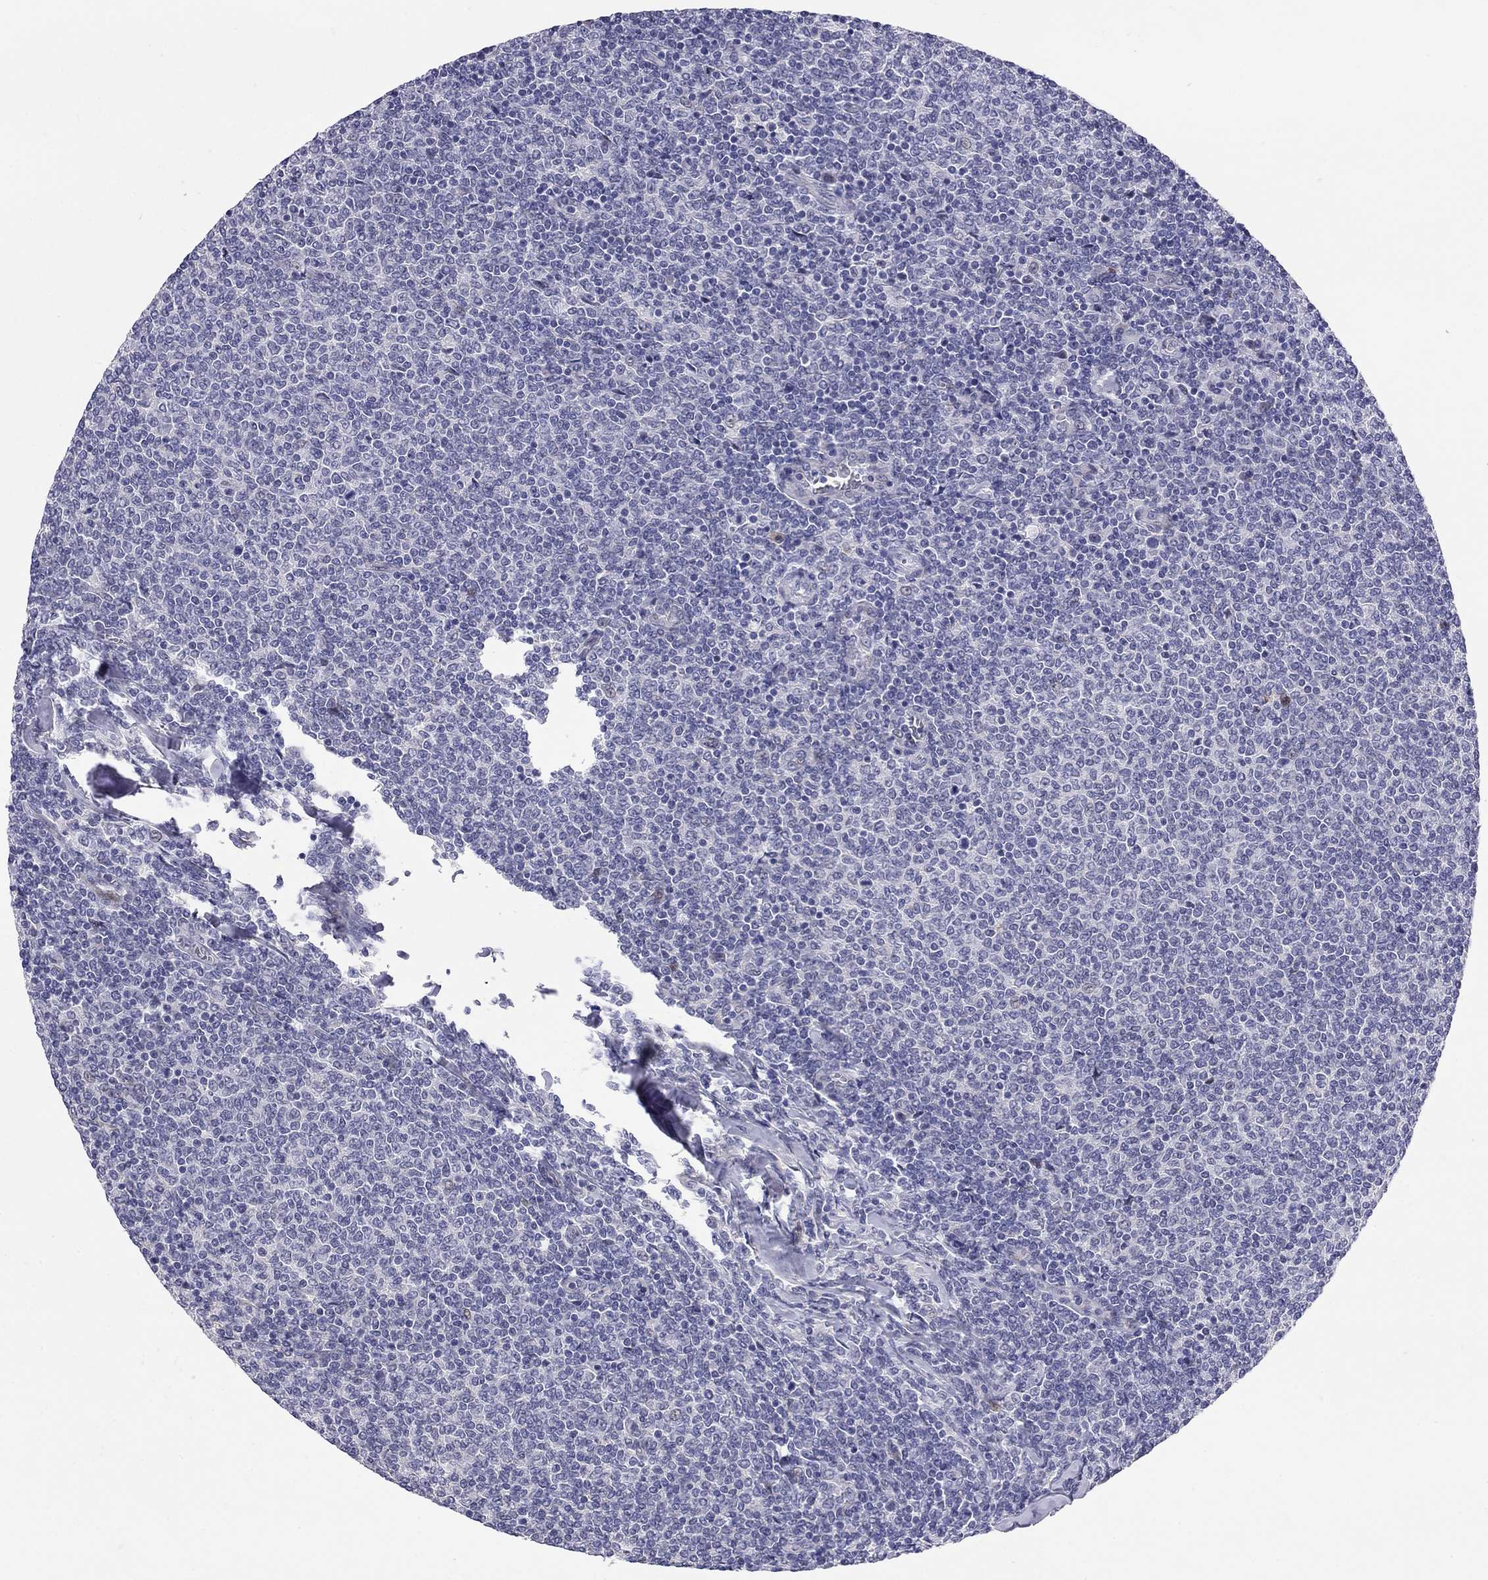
{"staining": {"intensity": "negative", "quantity": "none", "location": "none"}, "tissue": "lymphoma", "cell_type": "Tumor cells", "image_type": "cancer", "snomed": [{"axis": "morphology", "description": "Malignant lymphoma, non-Hodgkin's type, Low grade"}, {"axis": "topography", "description": "Lymph node"}], "caption": "Lymphoma was stained to show a protein in brown. There is no significant staining in tumor cells. (DAB IHC visualized using brightfield microscopy, high magnification).", "gene": "C8orf88", "patient": {"sex": "male", "age": 52}}